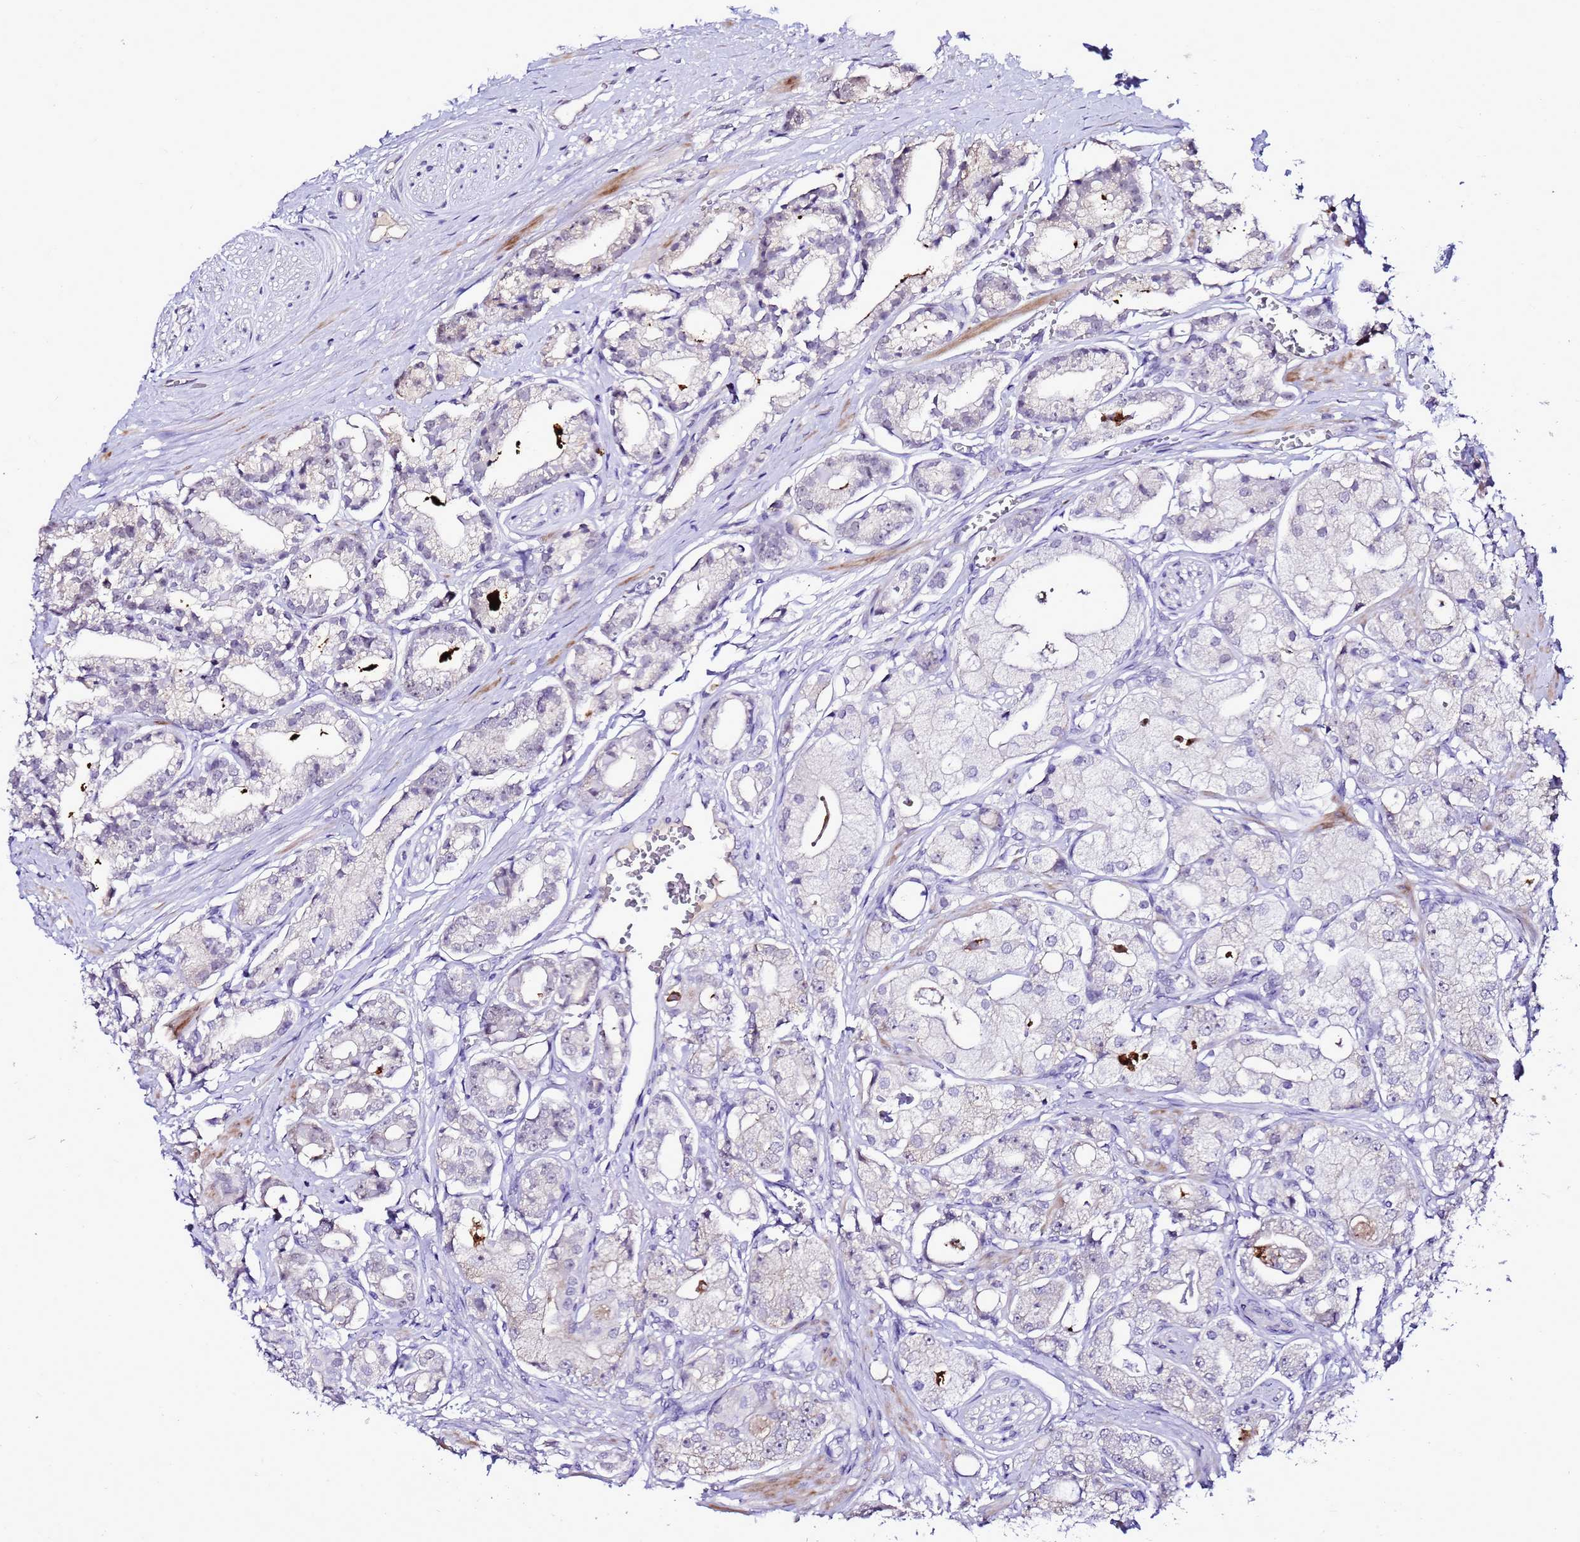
{"staining": {"intensity": "negative", "quantity": "none", "location": "none"}, "tissue": "prostate cancer", "cell_type": "Tumor cells", "image_type": "cancer", "snomed": [{"axis": "morphology", "description": "Adenocarcinoma, High grade"}, {"axis": "topography", "description": "Prostate"}], "caption": "Tumor cells are negative for protein expression in human prostate cancer (high-grade adenocarcinoma). The staining was performed using DAB (3,3'-diaminobenzidine) to visualize the protein expression in brown, while the nuclei were stained in blue with hematoxylin (Magnification: 20x).", "gene": "C19orf47", "patient": {"sex": "male", "age": 71}}